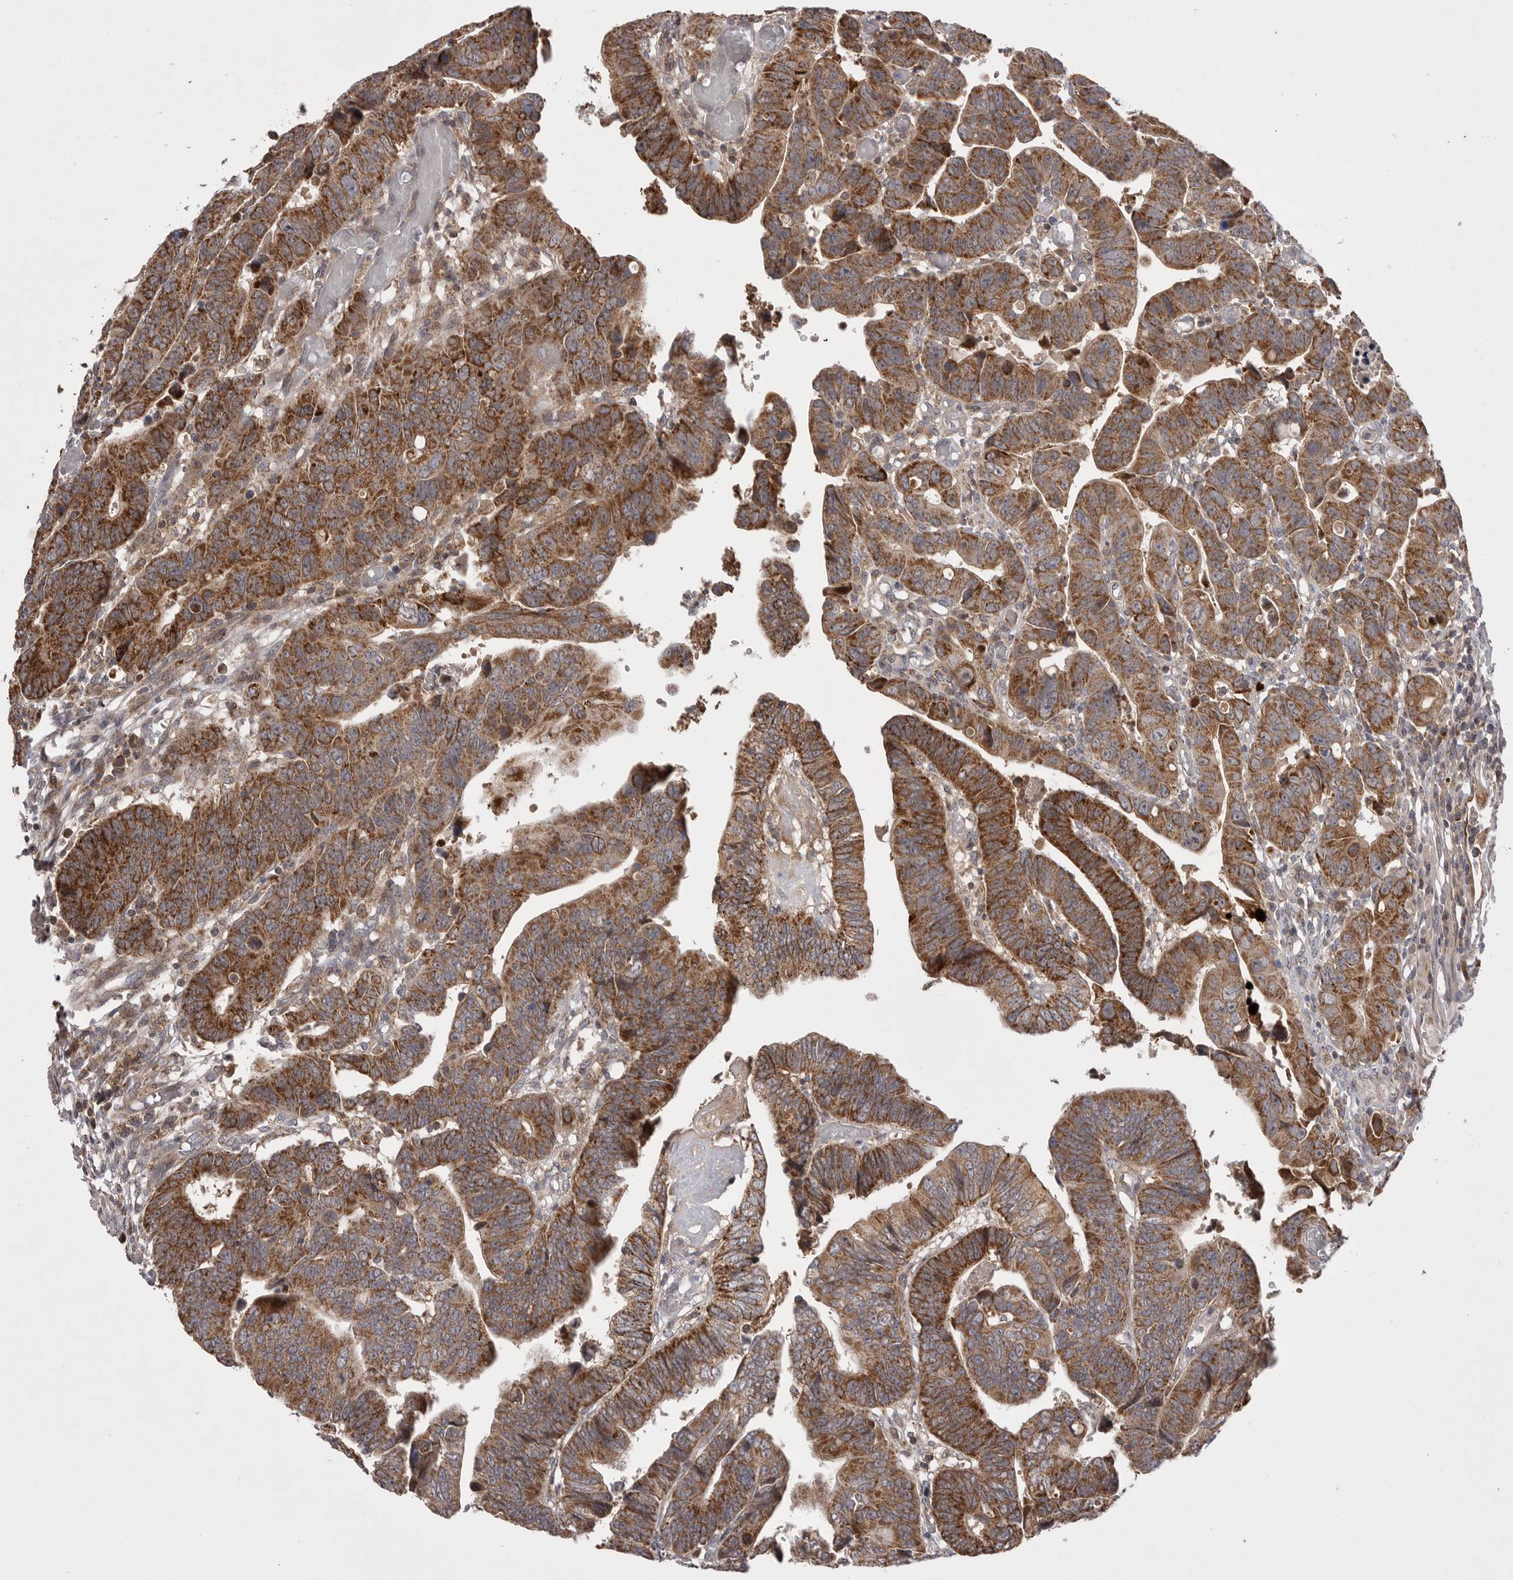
{"staining": {"intensity": "strong", "quantity": ">75%", "location": "cytoplasmic/membranous"}, "tissue": "colorectal cancer", "cell_type": "Tumor cells", "image_type": "cancer", "snomed": [{"axis": "morphology", "description": "Adenocarcinoma, NOS"}, {"axis": "topography", "description": "Rectum"}], "caption": "An immunohistochemistry (IHC) photomicrograph of tumor tissue is shown. Protein staining in brown shows strong cytoplasmic/membranous positivity in colorectal cancer (adenocarcinoma) within tumor cells. The staining is performed using DAB (3,3'-diaminobenzidine) brown chromogen to label protein expression. The nuclei are counter-stained blue using hematoxylin.", "gene": "KYAT3", "patient": {"sex": "female", "age": 65}}